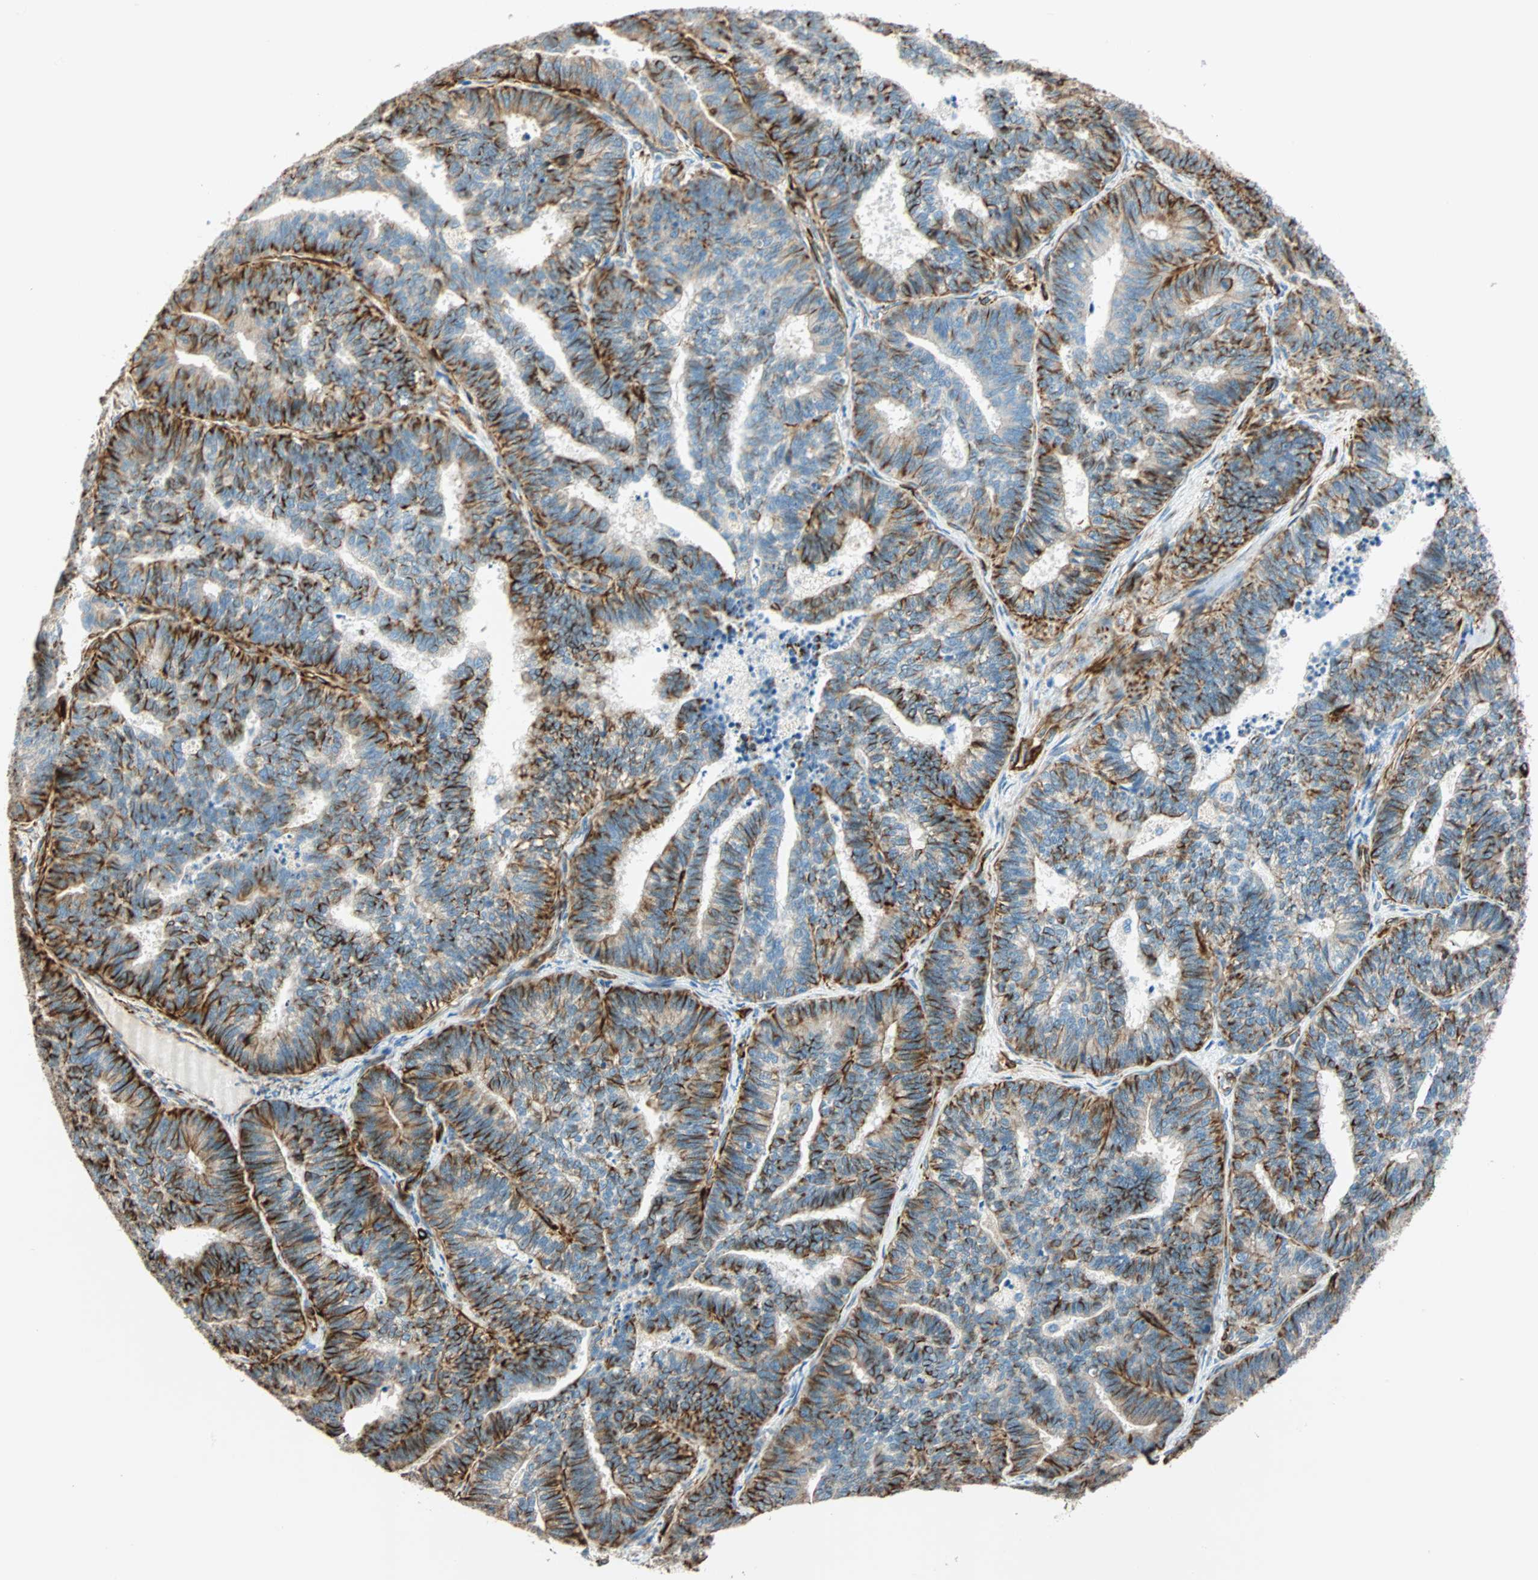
{"staining": {"intensity": "strong", "quantity": "25%-75%", "location": "cytoplasmic/membranous"}, "tissue": "endometrial cancer", "cell_type": "Tumor cells", "image_type": "cancer", "snomed": [{"axis": "morphology", "description": "Adenocarcinoma, NOS"}, {"axis": "topography", "description": "Endometrium"}], "caption": "A high amount of strong cytoplasmic/membranous positivity is present in about 25%-75% of tumor cells in endometrial adenocarcinoma tissue.", "gene": "NES", "patient": {"sex": "female", "age": 70}}